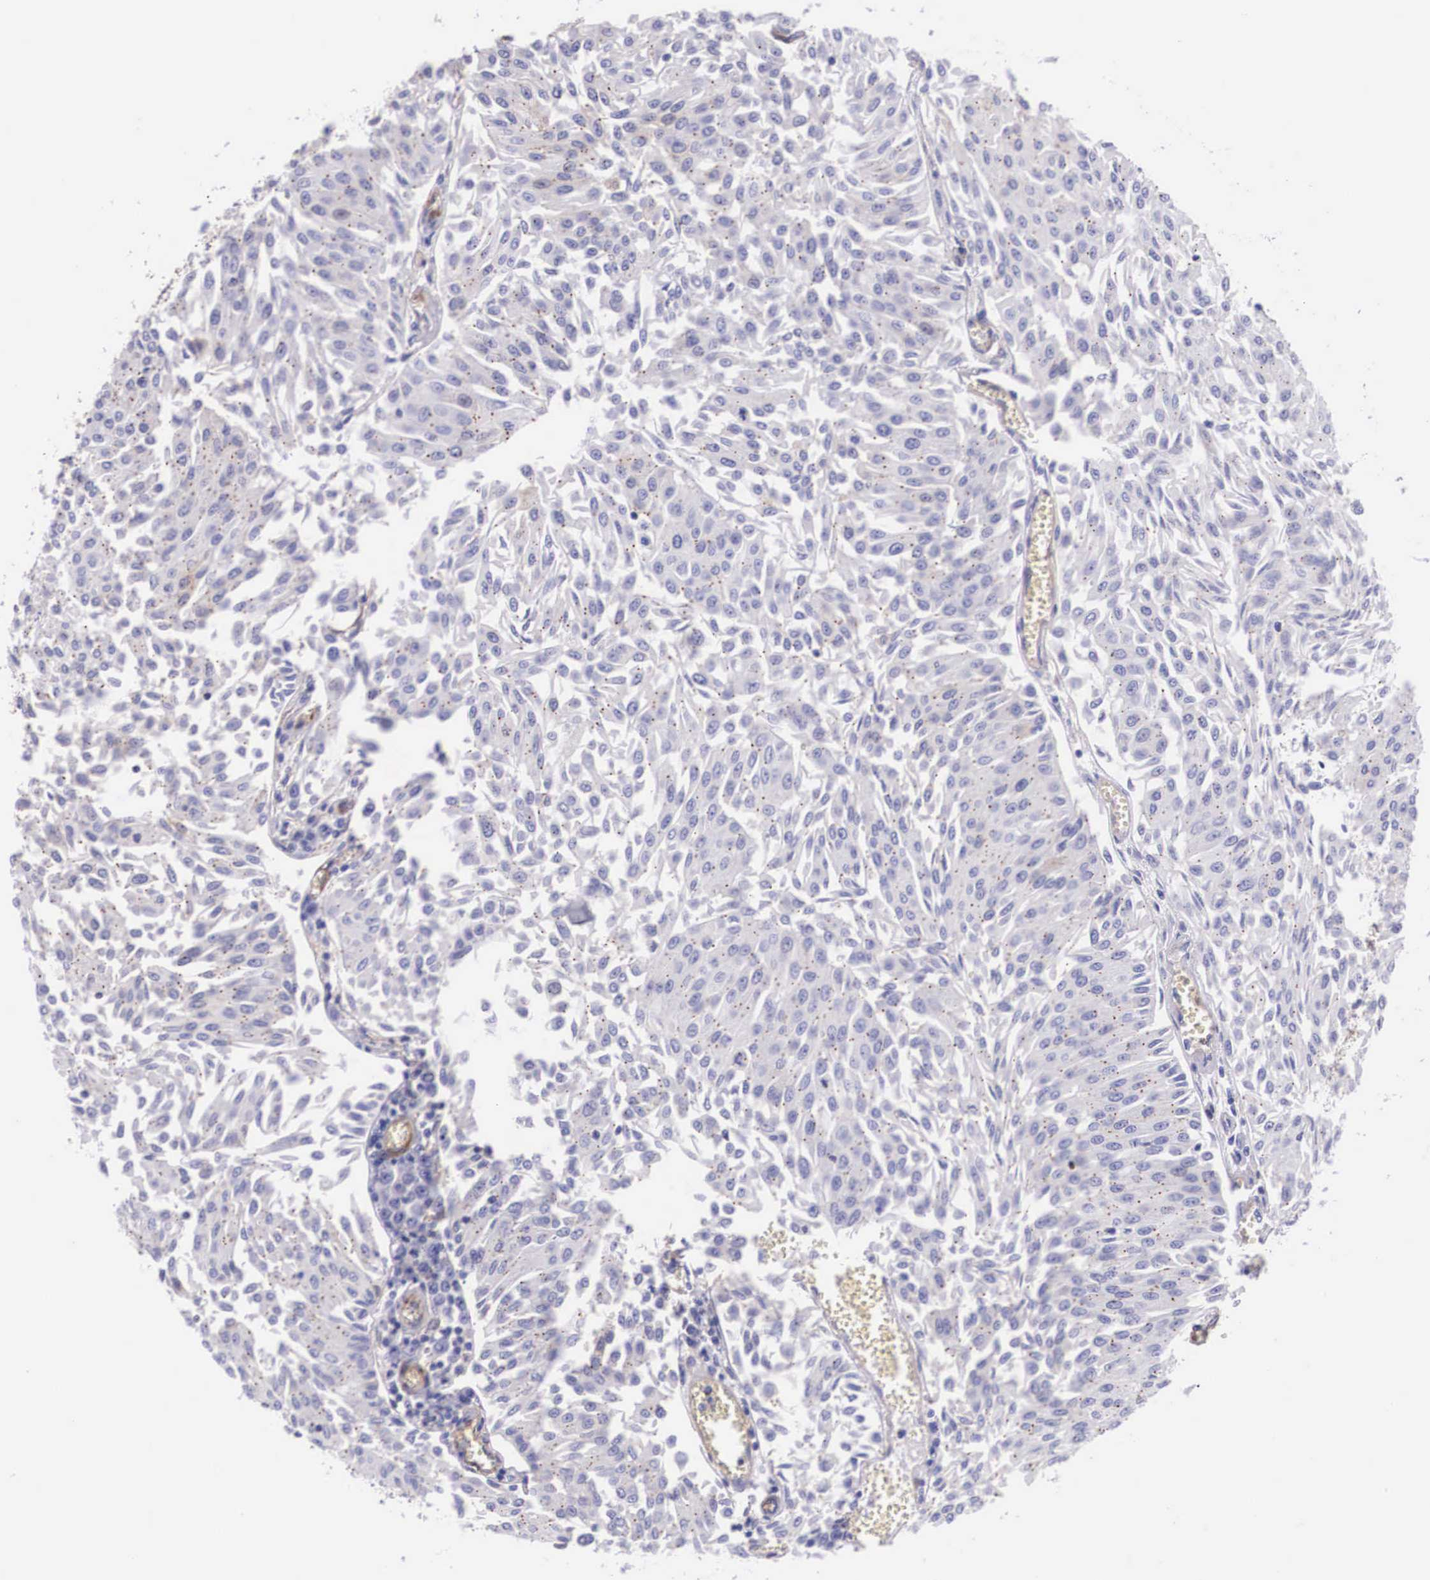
{"staining": {"intensity": "negative", "quantity": "none", "location": "none"}, "tissue": "urothelial cancer", "cell_type": "Tumor cells", "image_type": "cancer", "snomed": [{"axis": "morphology", "description": "Urothelial carcinoma, Low grade"}, {"axis": "topography", "description": "Urinary bladder"}], "caption": "Human urothelial carcinoma (low-grade) stained for a protein using IHC reveals no expression in tumor cells.", "gene": "BCAR1", "patient": {"sex": "male", "age": 86}}